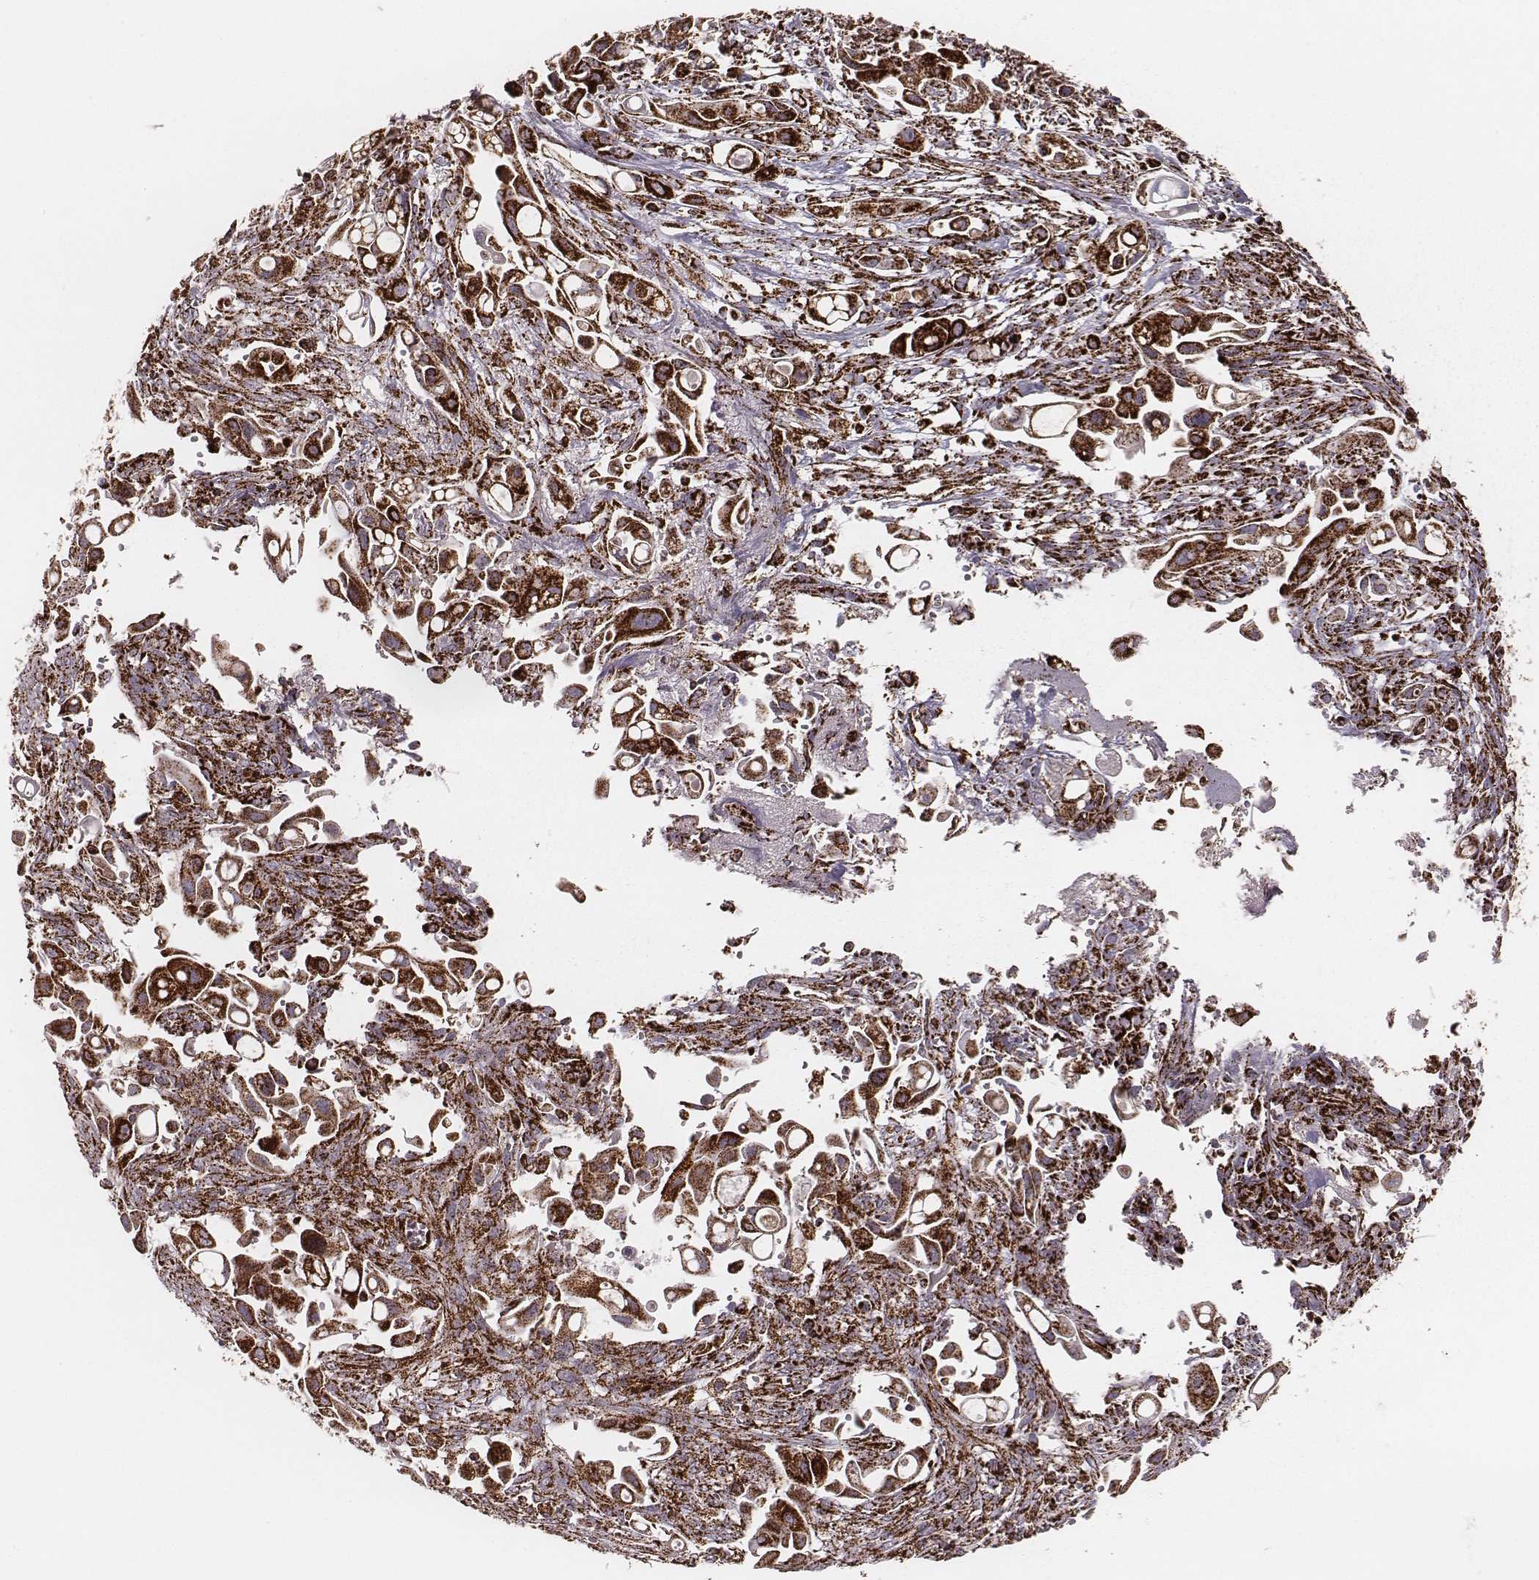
{"staining": {"intensity": "strong", "quantity": ">75%", "location": "cytoplasmic/membranous"}, "tissue": "pancreatic cancer", "cell_type": "Tumor cells", "image_type": "cancer", "snomed": [{"axis": "morphology", "description": "Adenocarcinoma, NOS"}, {"axis": "topography", "description": "Pancreas"}], "caption": "Immunohistochemical staining of human pancreatic adenocarcinoma shows high levels of strong cytoplasmic/membranous protein expression in about >75% of tumor cells.", "gene": "TUFM", "patient": {"sex": "male", "age": 50}}